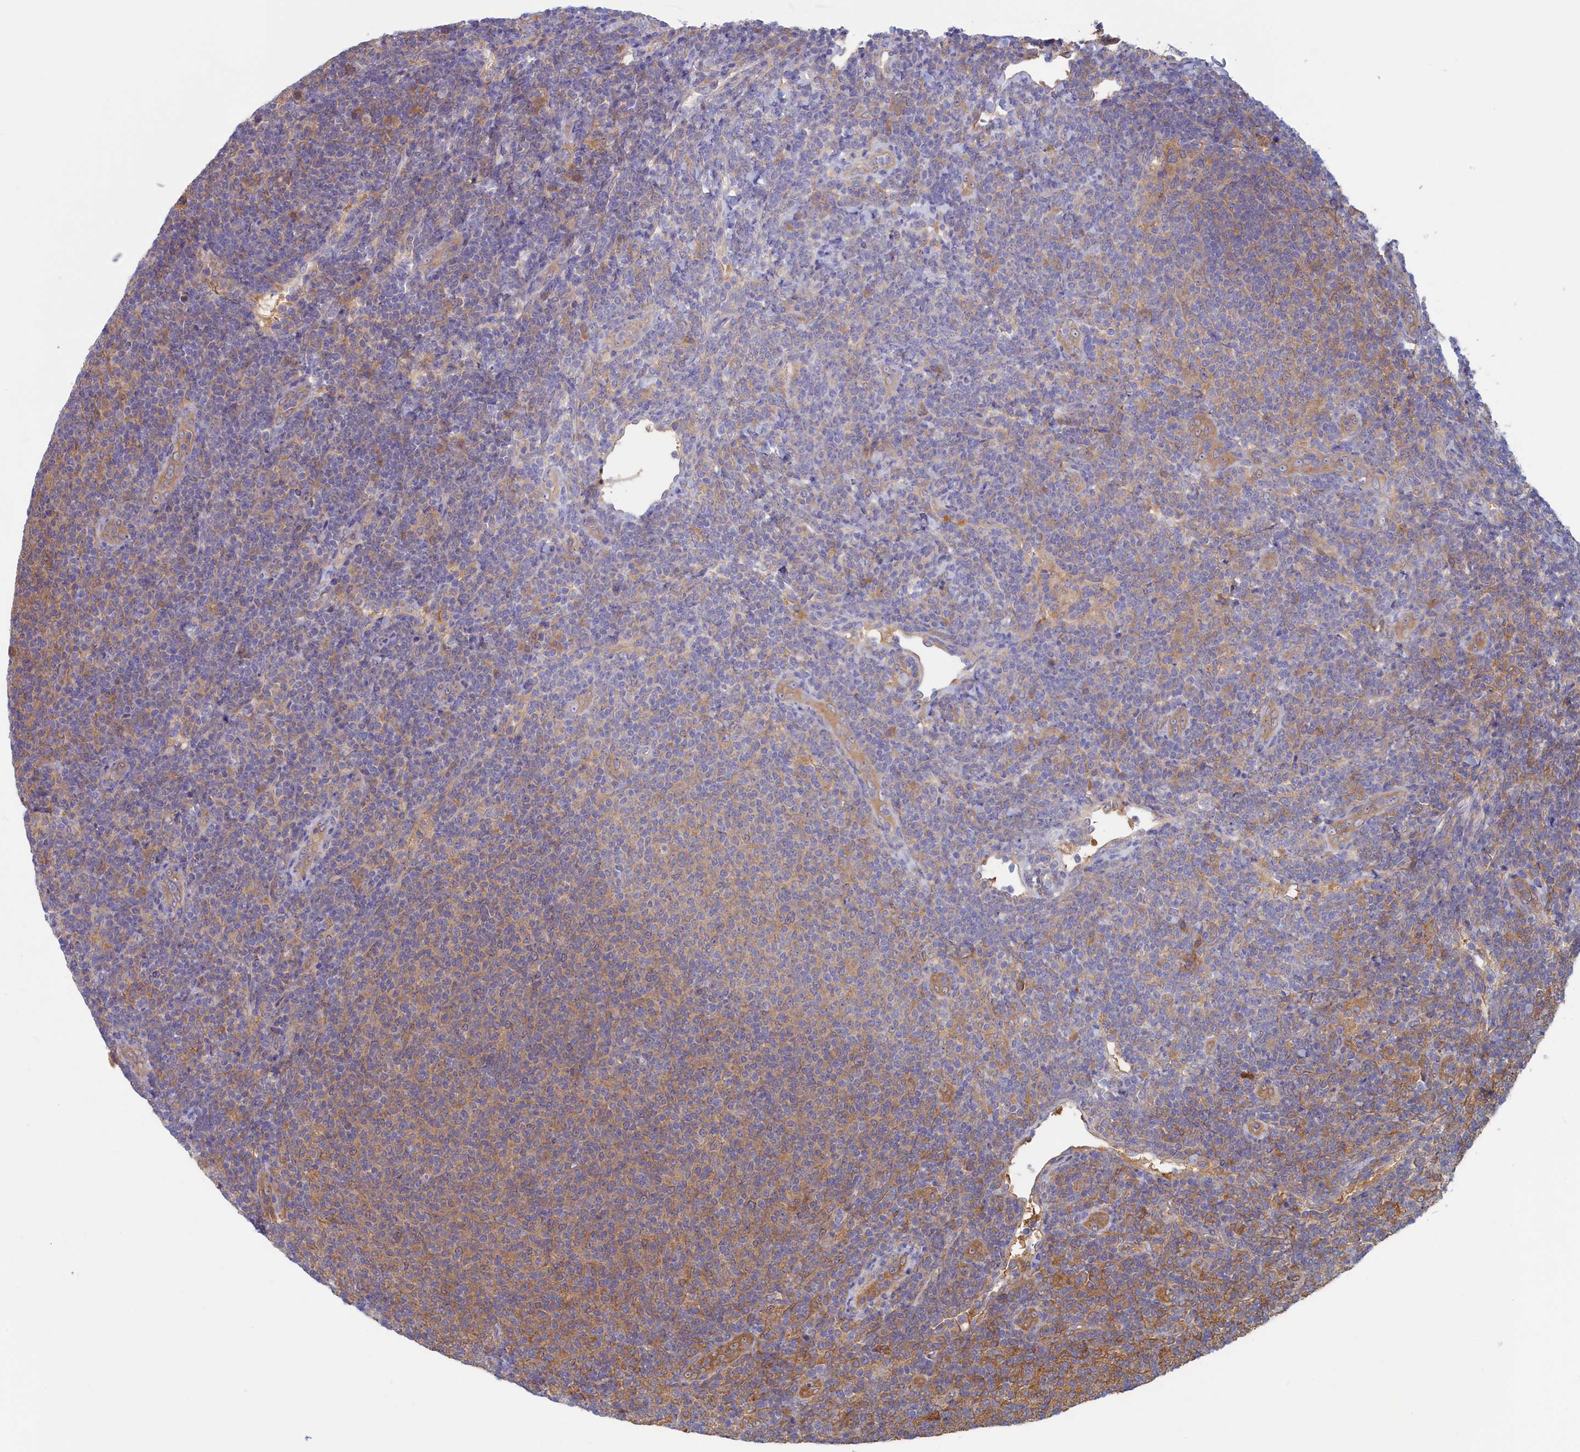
{"staining": {"intensity": "moderate", "quantity": "25%-75%", "location": "cytoplasmic/membranous"}, "tissue": "lymphoma", "cell_type": "Tumor cells", "image_type": "cancer", "snomed": [{"axis": "morphology", "description": "Malignant lymphoma, non-Hodgkin's type, Low grade"}, {"axis": "topography", "description": "Lymph node"}], "caption": "Human lymphoma stained for a protein (brown) reveals moderate cytoplasmic/membranous positive staining in about 25%-75% of tumor cells.", "gene": "SYNDIG1L", "patient": {"sex": "male", "age": 66}}